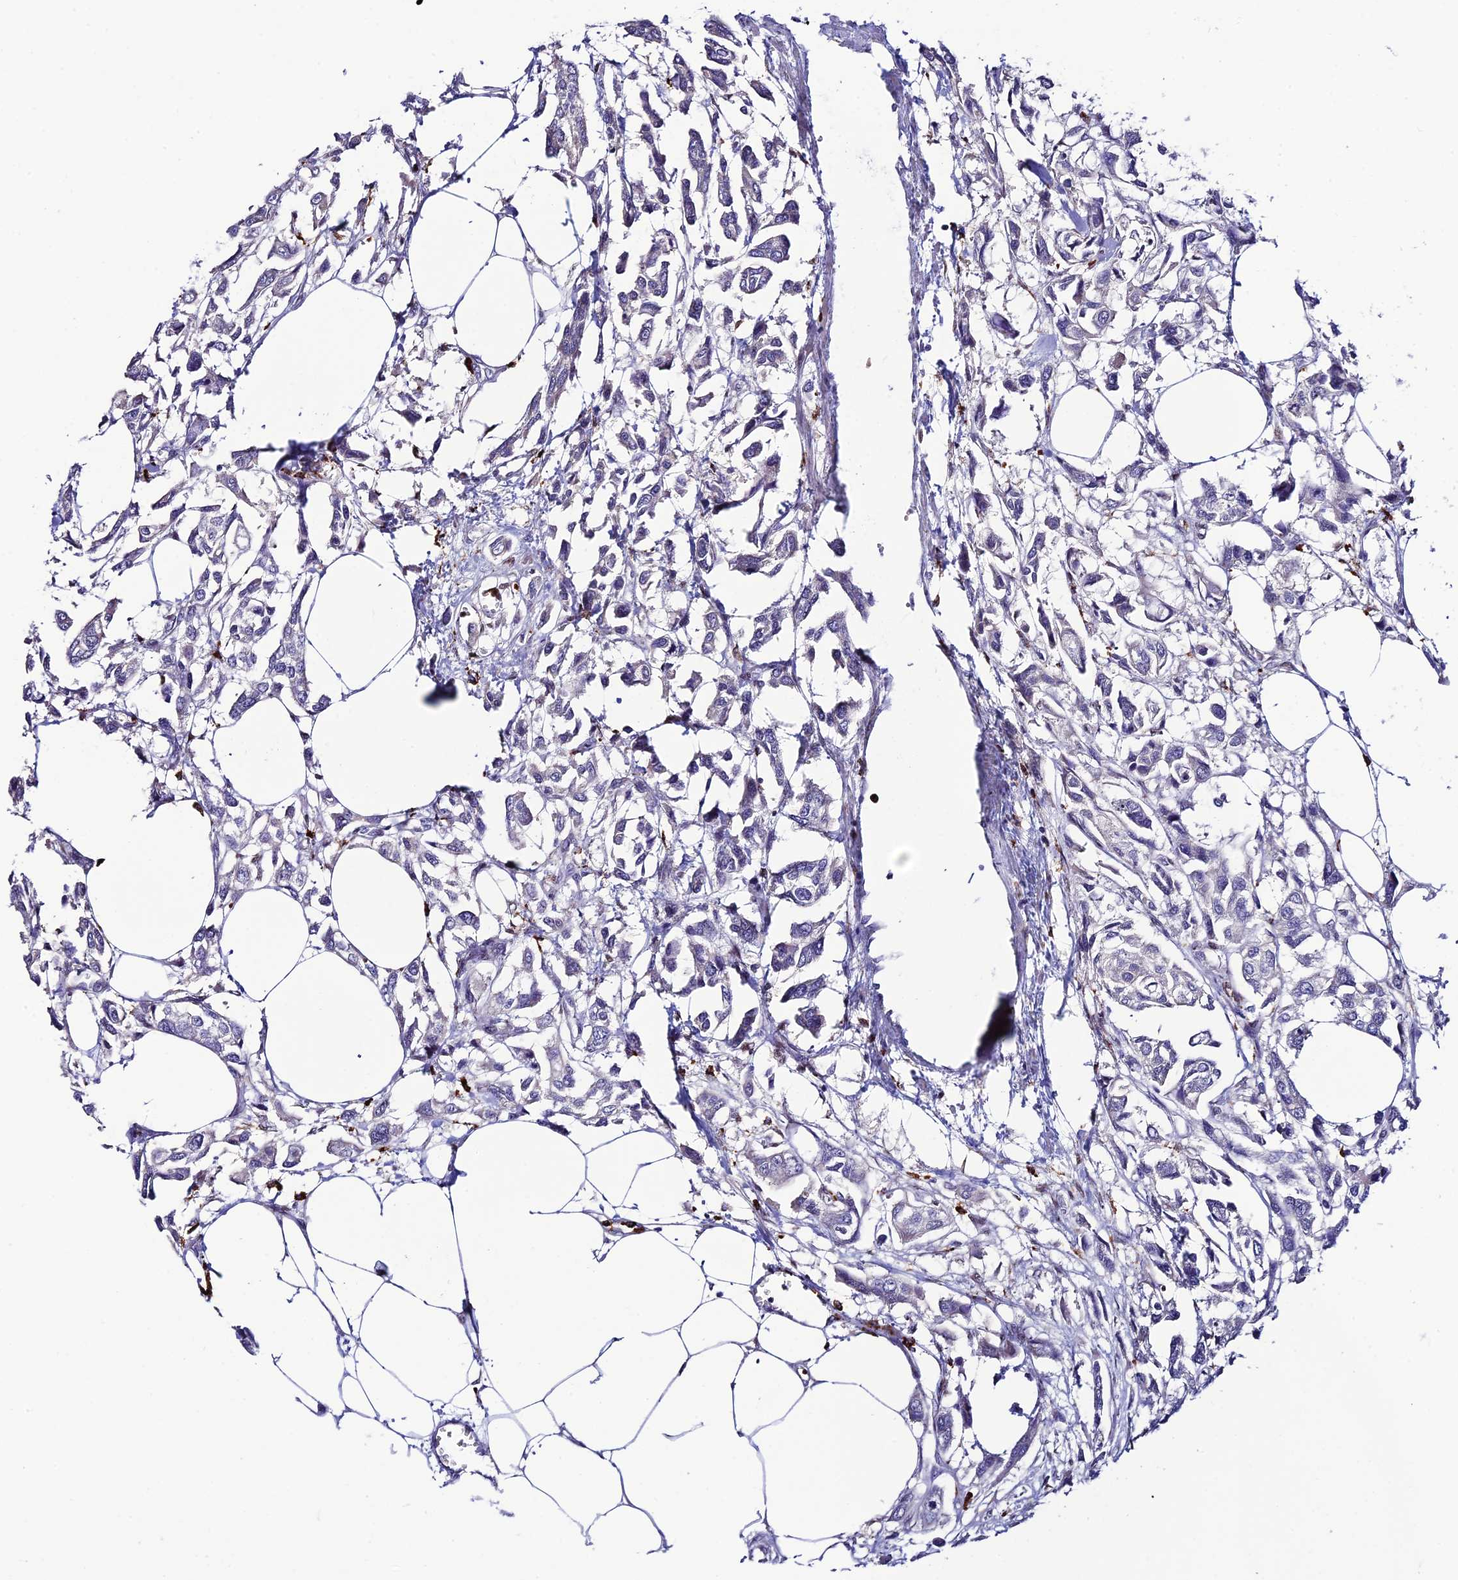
{"staining": {"intensity": "negative", "quantity": "none", "location": "none"}, "tissue": "urothelial cancer", "cell_type": "Tumor cells", "image_type": "cancer", "snomed": [{"axis": "morphology", "description": "Urothelial carcinoma, High grade"}, {"axis": "topography", "description": "Urinary bladder"}], "caption": "The immunohistochemistry (IHC) image has no significant staining in tumor cells of urothelial cancer tissue.", "gene": "HIC1", "patient": {"sex": "male", "age": 67}}